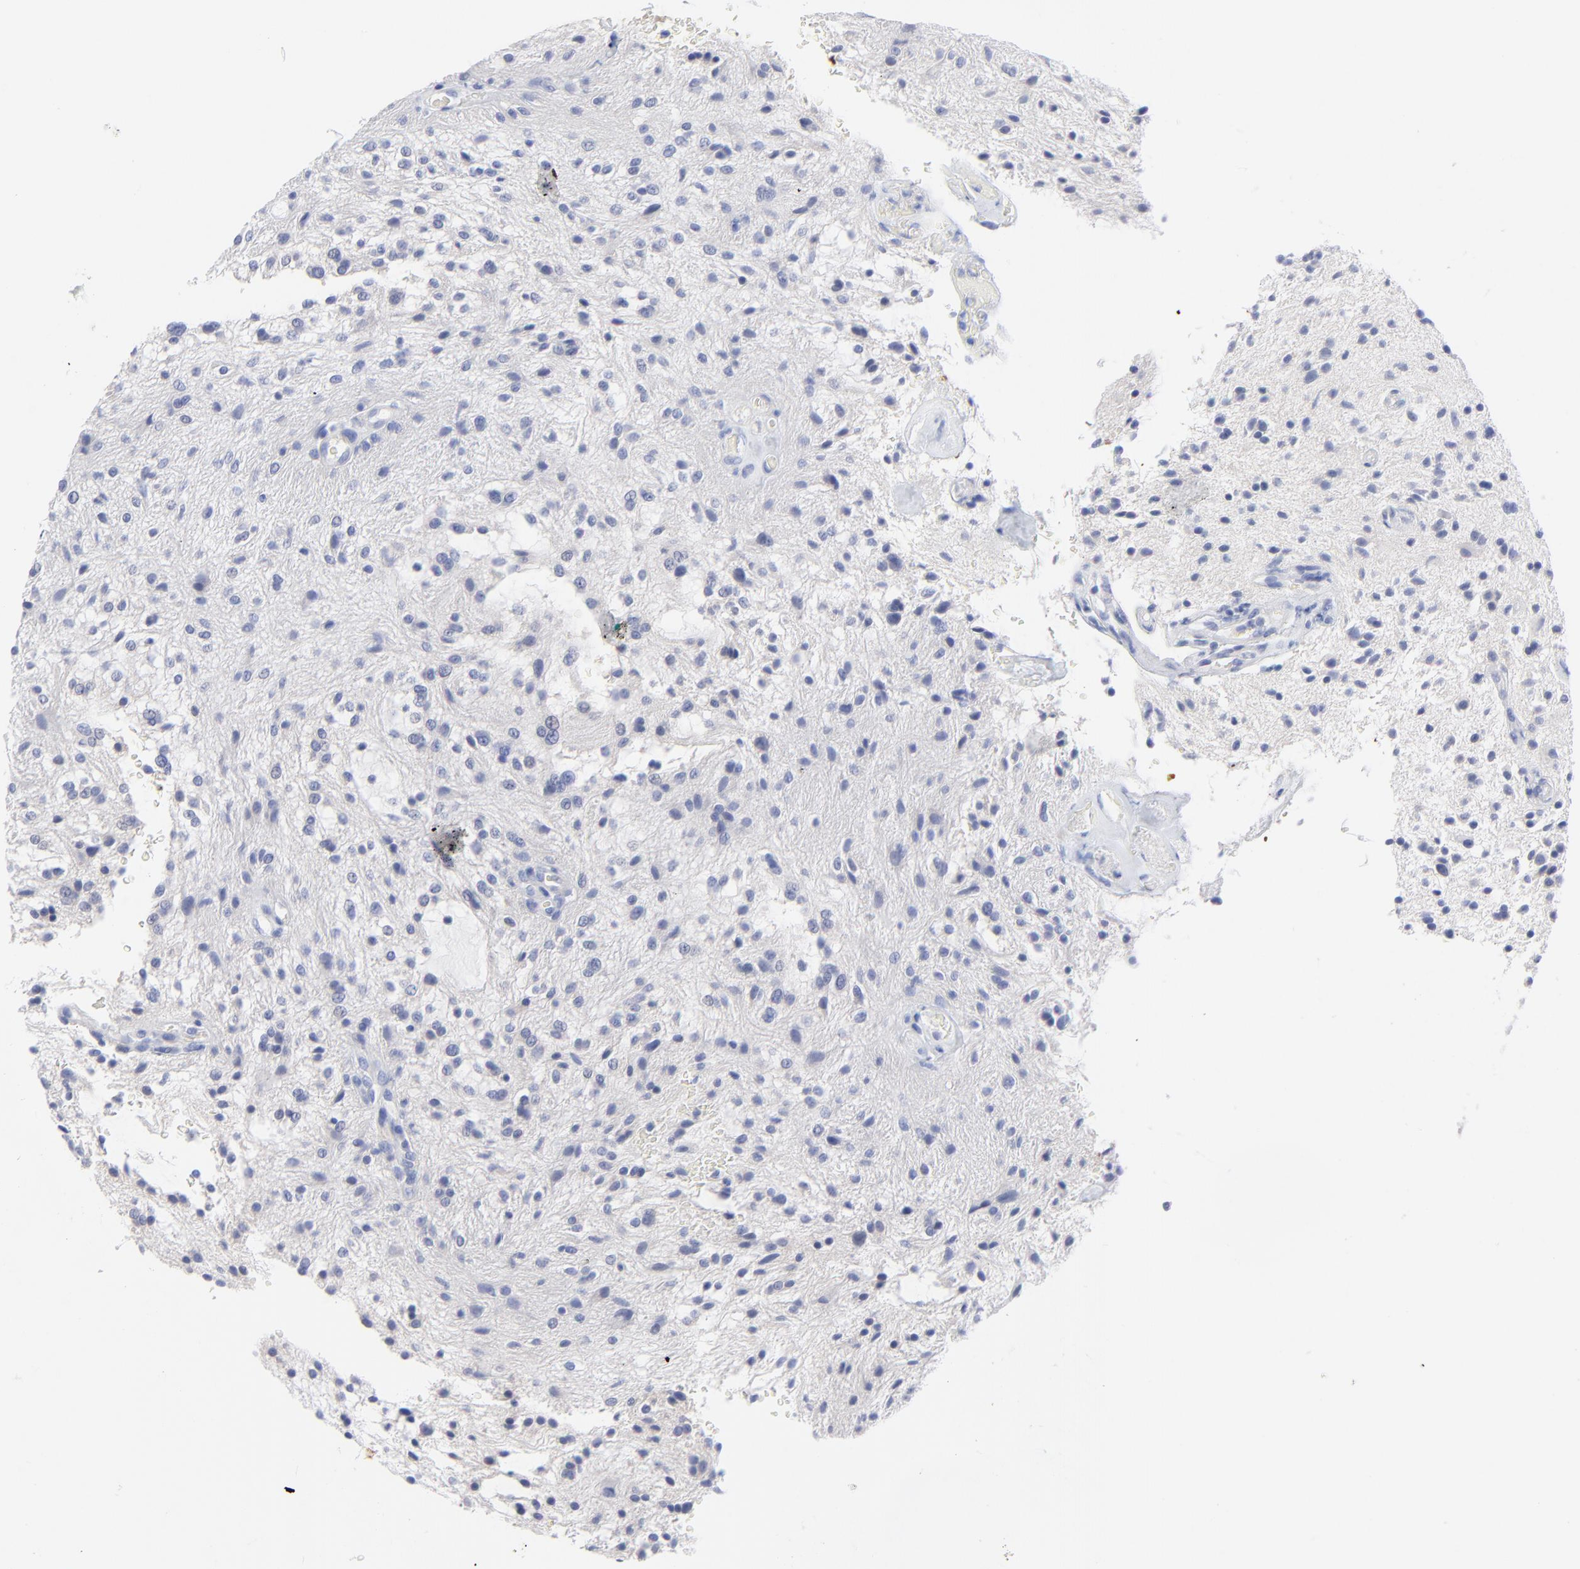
{"staining": {"intensity": "negative", "quantity": "none", "location": "none"}, "tissue": "glioma", "cell_type": "Tumor cells", "image_type": "cancer", "snomed": [{"axis": "morphology", "description": "Glioma, malignant, NOS"}, {"axis": "topography", "description": "Cerebellum"}], "caption": "IHC micrograph of human glioma stained for a protein (brown), which demonstrates no staining in tumor cells. (Brightfield microscopy of DAB immunohistochemistry (IHC) at high magnification).", "gene": "PSD3", "patient": {"sex": "female", "age": 10}}